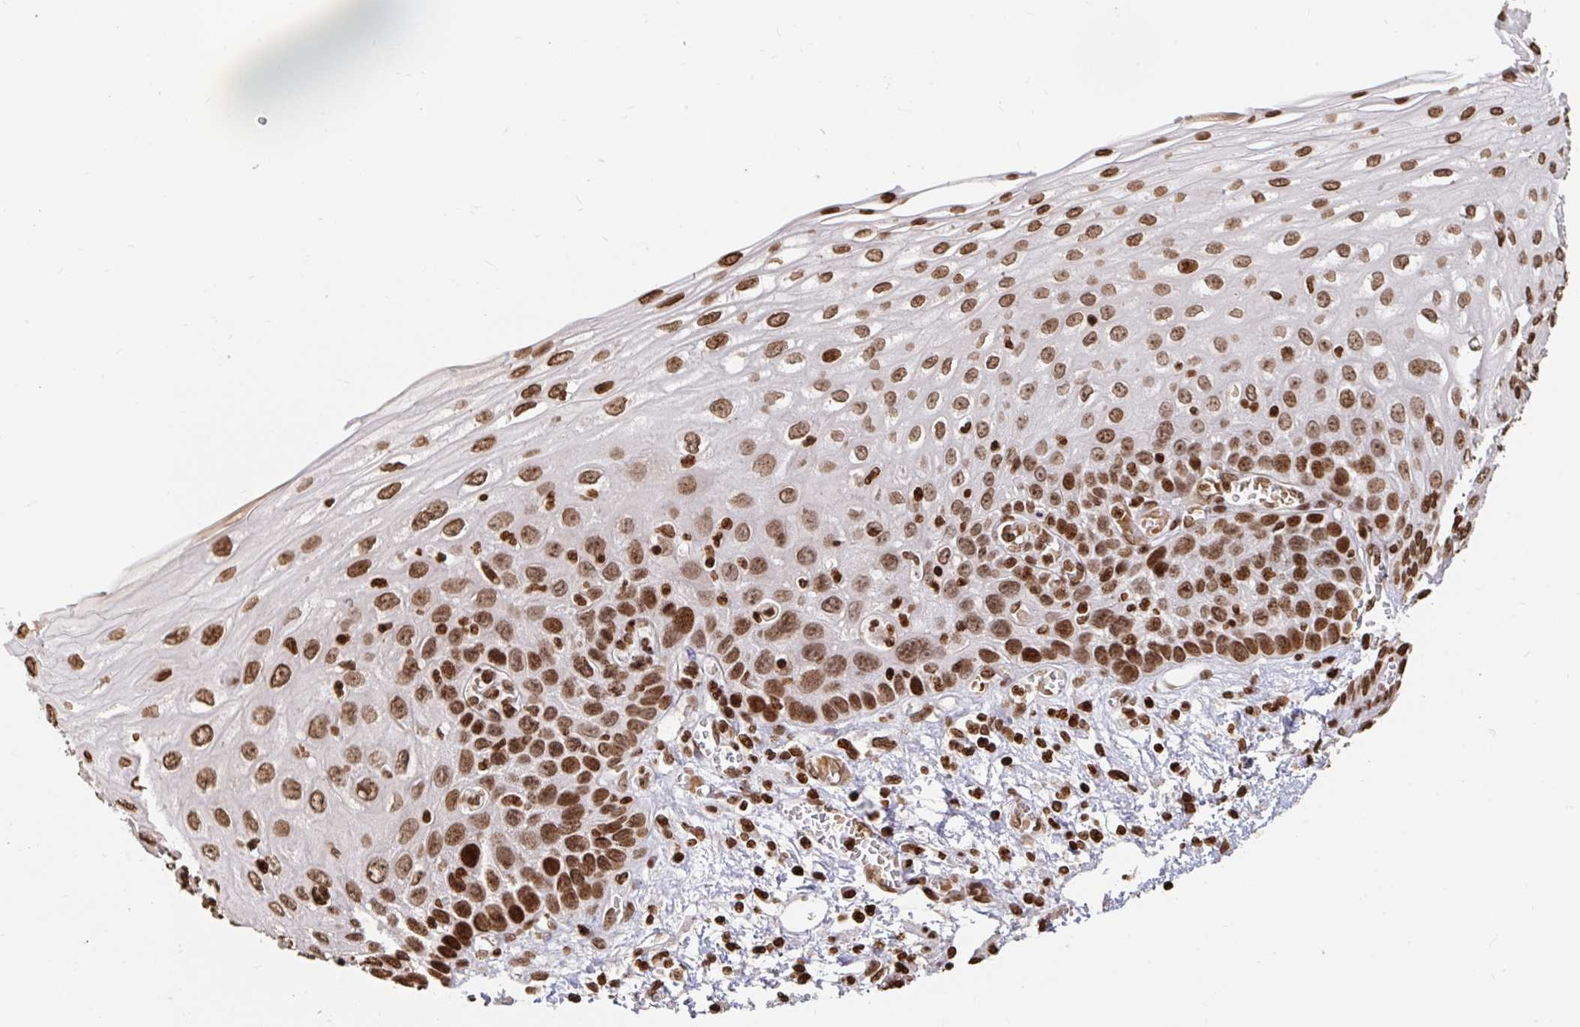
{"staining": {"intensity": "strong", "quantity": ">75%", "location": "nuclear"}, "tissue": "esophagus", "cell_type": "Squamous epithelial cells", "image_type": "normal", "snomed": [{"axis": "morphology", "description": "Normal tissue, NOS"}, {"axis": "morphology", "description": "Adenocarcinoma, NOS"}, {"axis": "topography", "description": "Esophagus"}], "caption": "Immunohistochemical staining of normal esophagus exhibits strong nuclear protein positivity in approximately >75% of squamous epithelial cells. (Brightfield microscopy of DAB IHC at high magnification).", "gene": "H2BC5", "patient": {"sex": "male", "age": 81}}